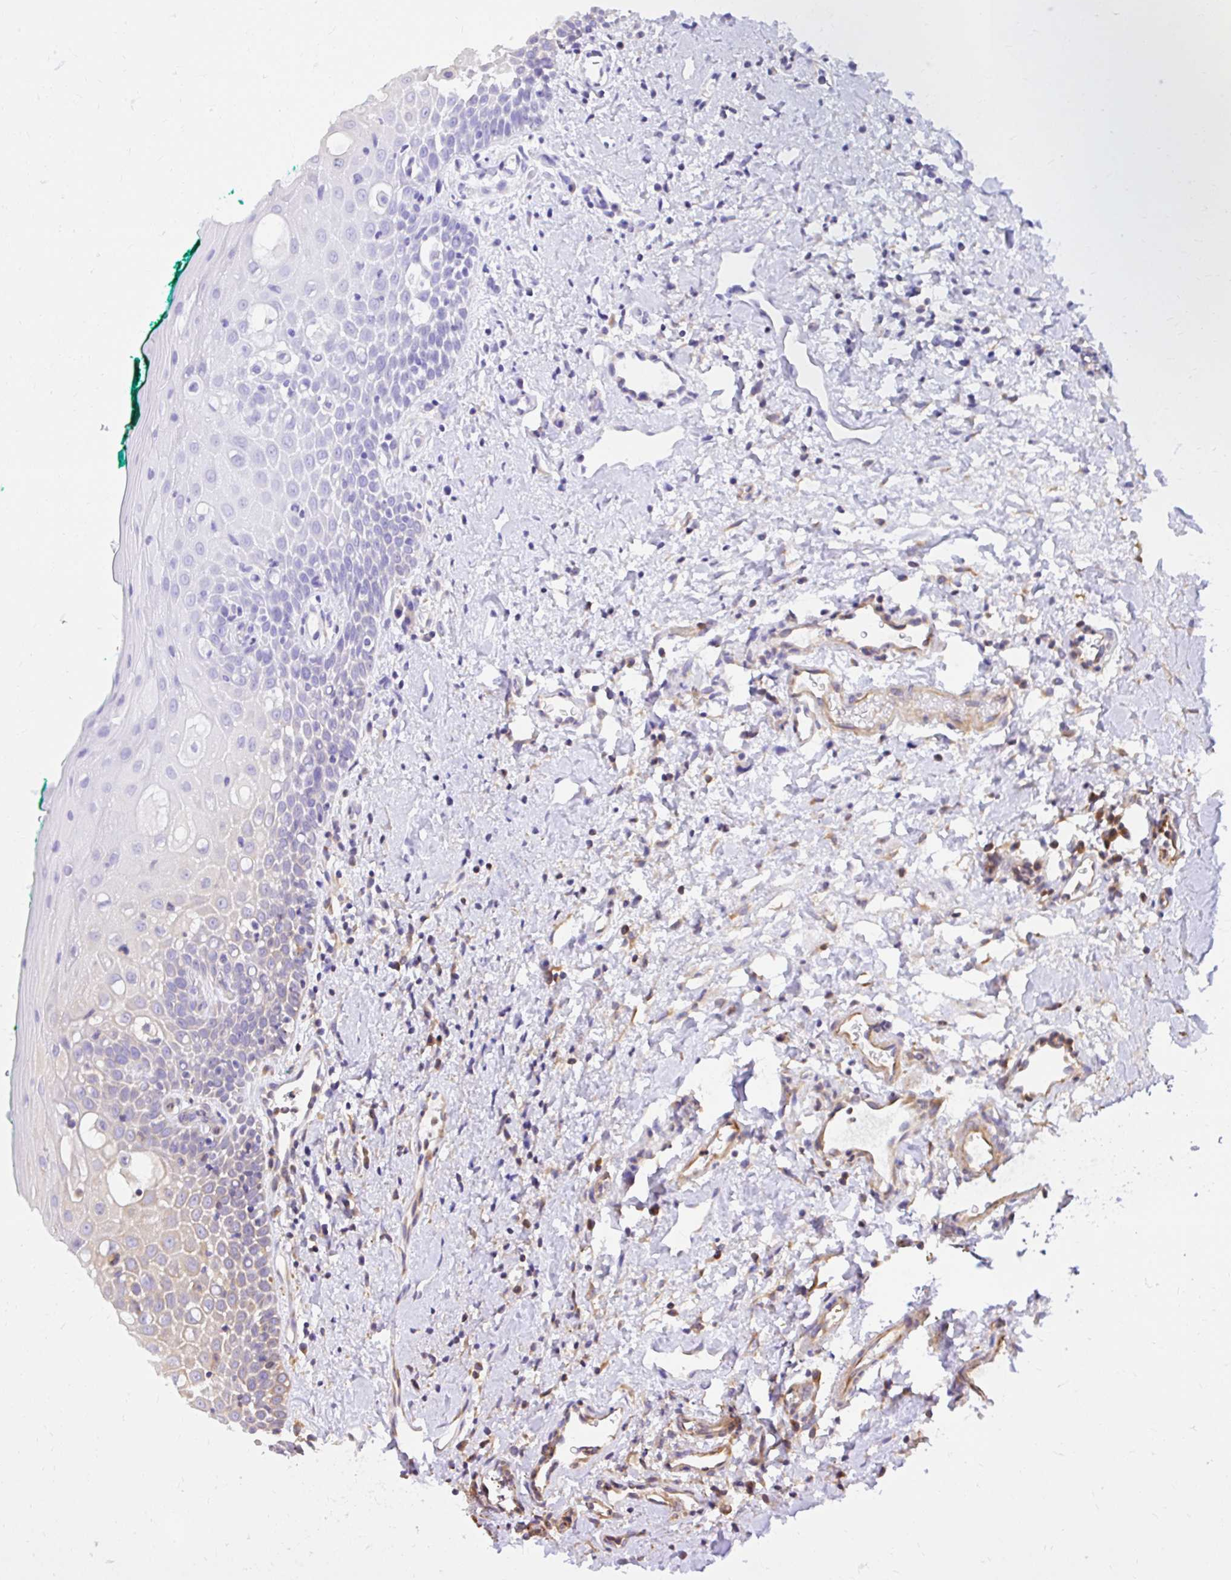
{"staining": {"intensity": "negative", "quantity": "none", "location": "none"}, "tissue": "oral mucosa", "cell_type": "Squamous epithelial cells", "image_type": "normal", "snomed": [{"axis": "morphology", "description": "Normal tissue, NOS"}, {"axis": "topography", "description": "Oral tissue"}], "caption": "Immunohistochemistry photomicrograph of benign oral mucosa: human oral mucosa stained with DAB reveals no significant protein positivity in squamous epithelial cells. (Stains: DAB (3,3'-diaminobenzidine) immunohistochemistry with hematoxylin counter stain, Microscopy: brightfield microscopy at high magnification).", "gene": "ABCB10", "patient": {"sex": "female", "age": 70}}